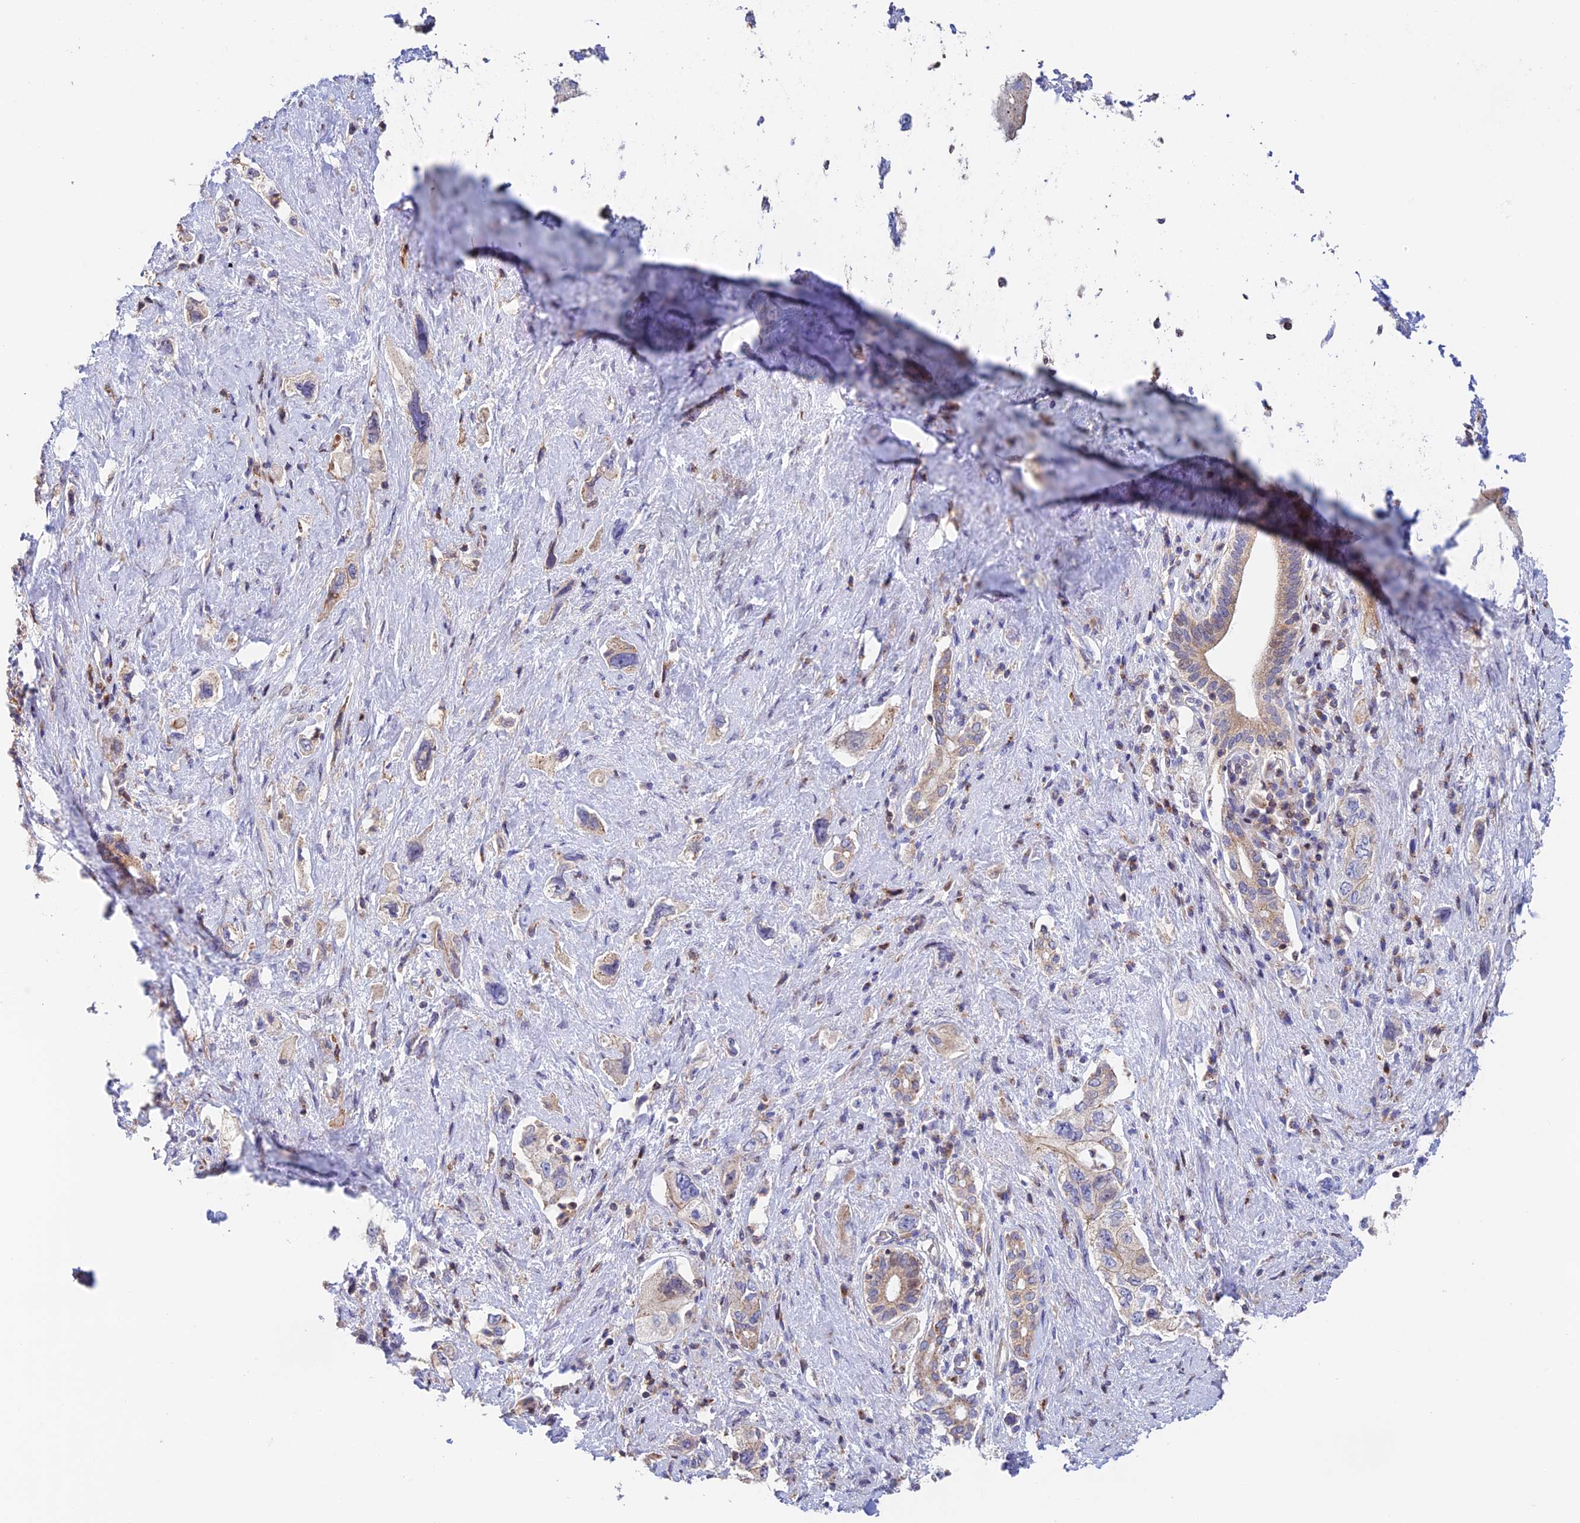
{"staining": {"intensity": "weak", "quantity": "25%-75%", "location": "cytoplasmic/membranous"}, "tissue": "pancreatic cancer", "cell_type": "Tumor cells", "image_type": "cancer", "snomed": [{"axis": "morphology", "description": "Adenocarcinoma, NOS"}, {"axis": "topography", "description": "Pancreas"}], "caption": "Immunohistochemical staining of human pancreatic cancer (adenocarcinoma) reveals low levels of weak cytoplasmic/membranous positivity in about 25%-75% of tumor cells. Using DAB (3,3'-diaminobenzidine) (brown) and hematoxylin (blue) stains, captured at high magnification using brightfield microscopy.", "gene": "PRIM1", "patient": {"sex": "female", "age": 73}}